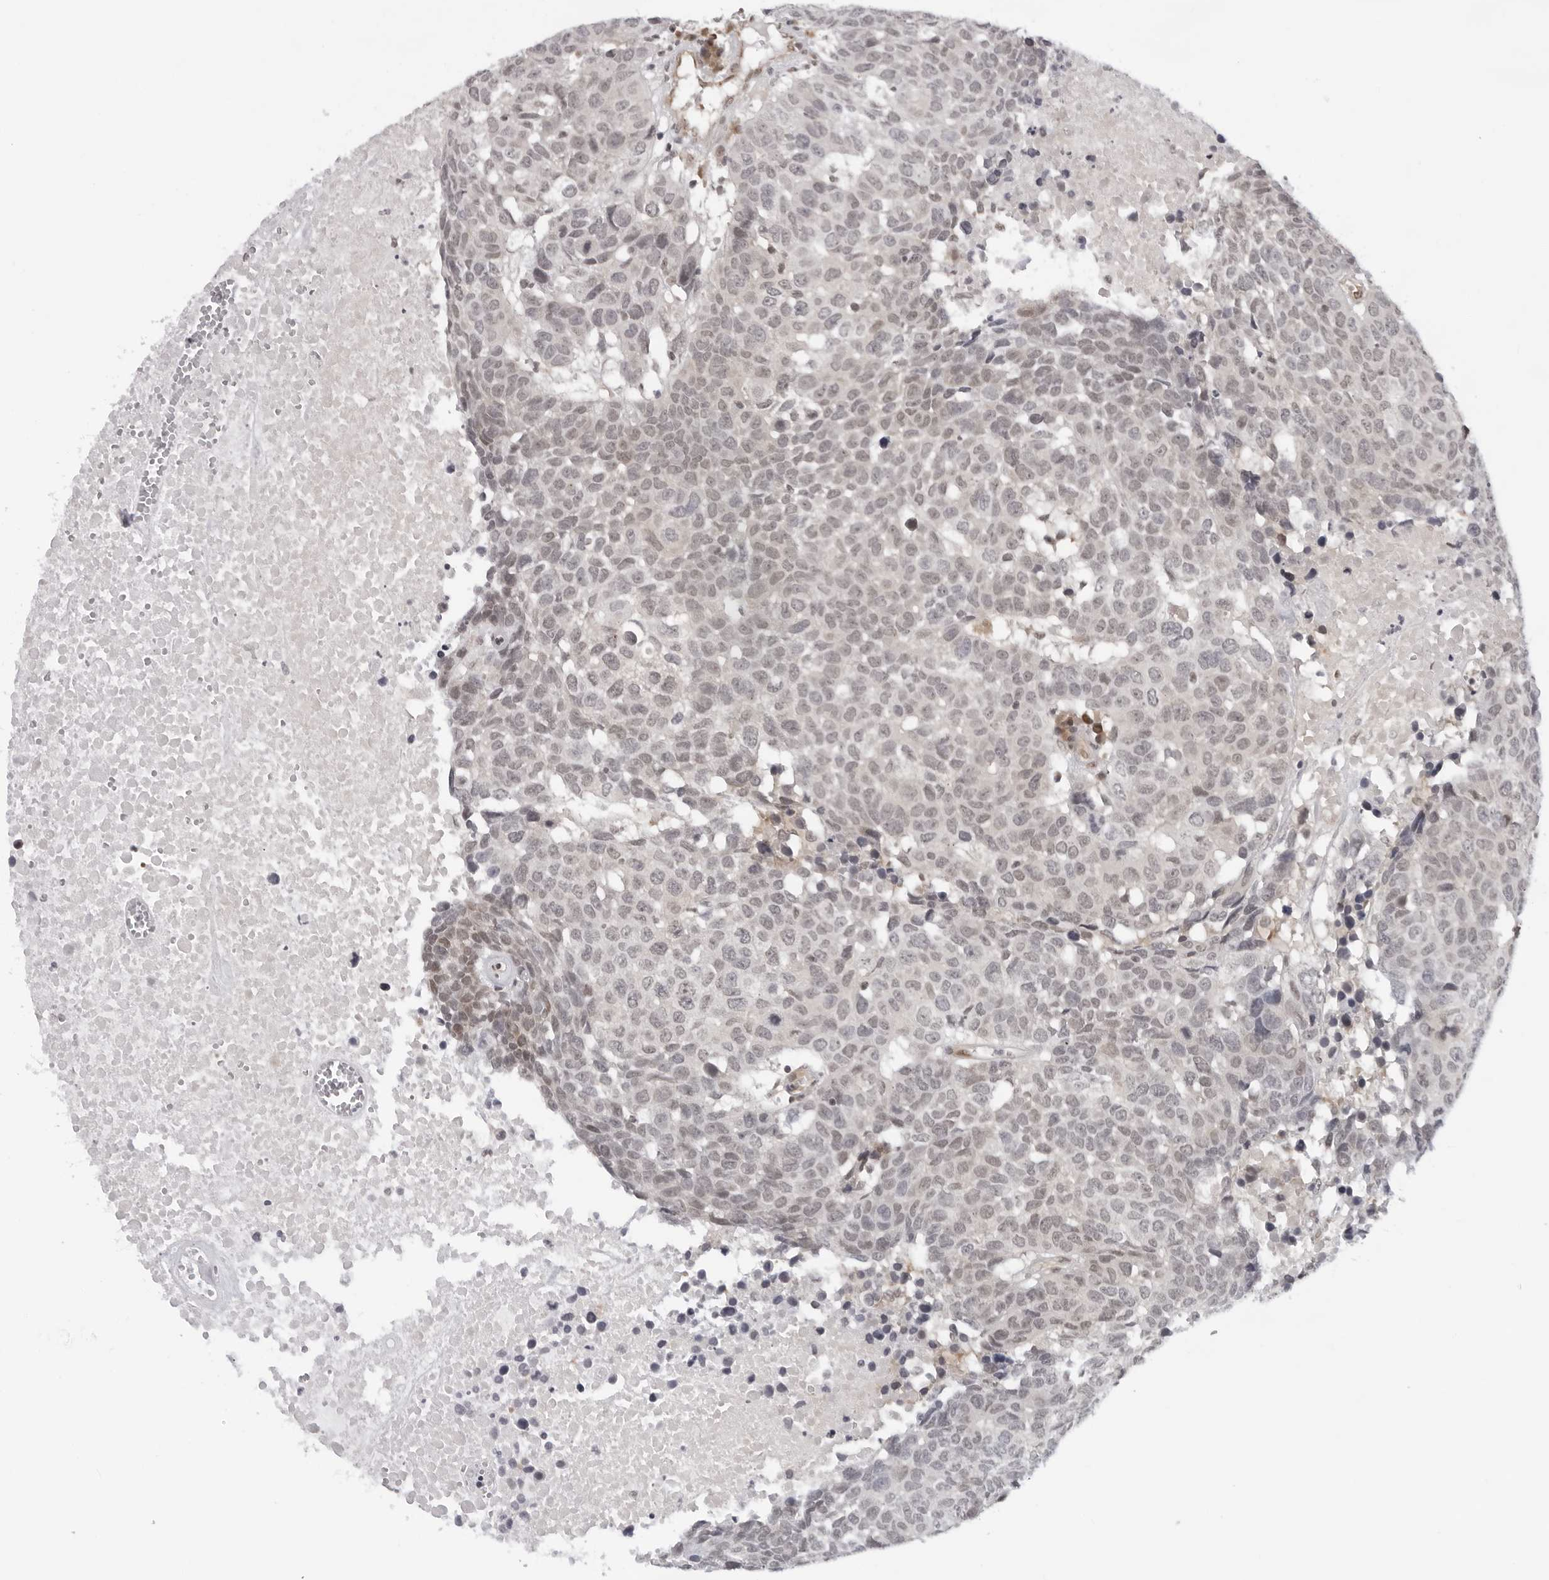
{"staining": {"intensity": "negative", "quantity": "none", "location": "none"}, "tissue": "head and neck cancer", "cell_type": "Tumor cells", "image_type": "cancer", "snomed": [{"axis": "morphology", "description": "Squamous cell carcinoma, NOS"}, {"axis": "topography", "description": "Head-Neck"}], "caption": "Tumor cells show no significant expression in head and neck cancer (squamous cell carcinoma).", "gene": "CASP7", "patient": {"sex": "male", "age": 66}}